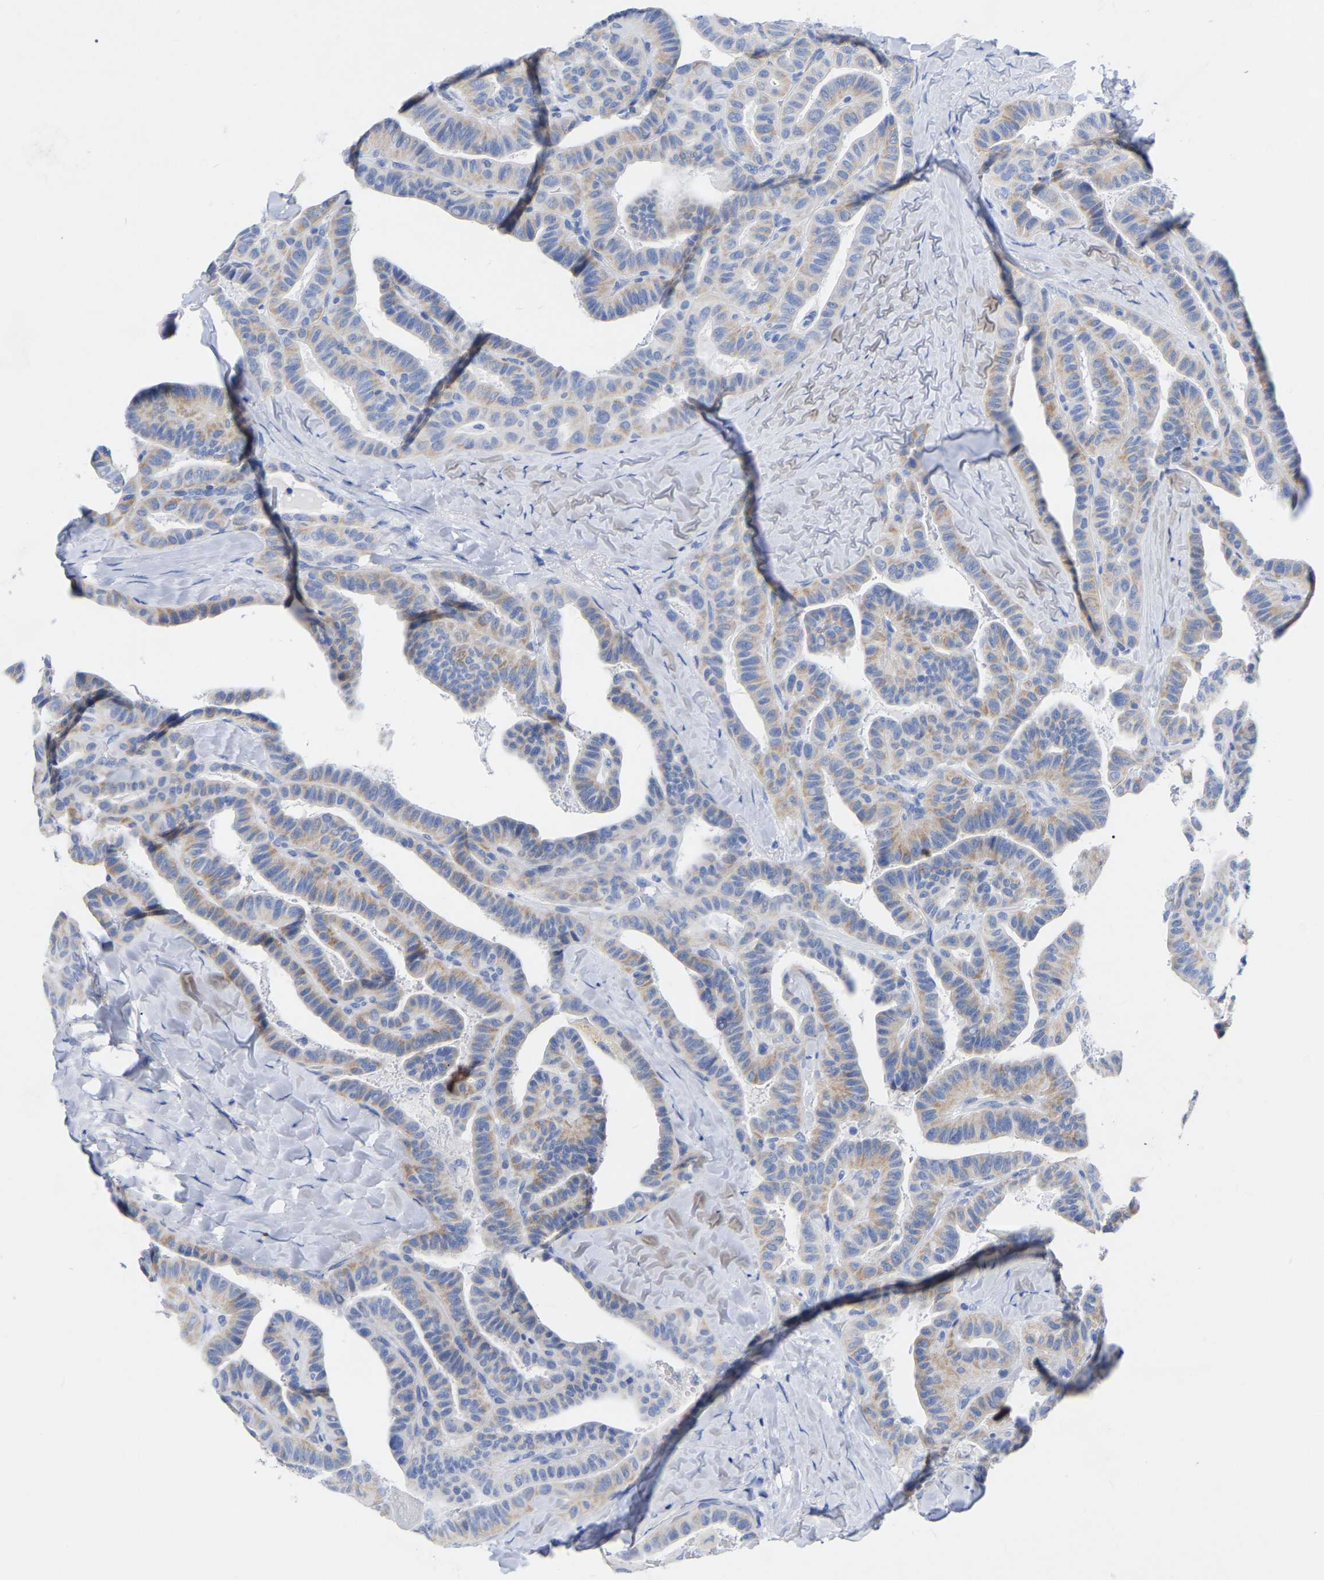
{"staining": {"intensity": "weak", "quantity": "25%-75%", "location": "cytoplasmic/membranous"}, "tissue": "thyroid cancer", "cell_type": "Tumor cells", "image_type": "cancer", "snomed": [{"axis": "morphology", "description": "Papillary adenocarcinoma, NOS"}, {"axis": "topography", "description": "Thyroid gland"}], "caption": "A brown stain highlights weak cytoplasmic/membranous positivity of a protein in thyroid cancer (papillary adenocarcinoma) tumor cells.", "gene": "ZNF629", "patient": {"sex": "male", "age": 77}}